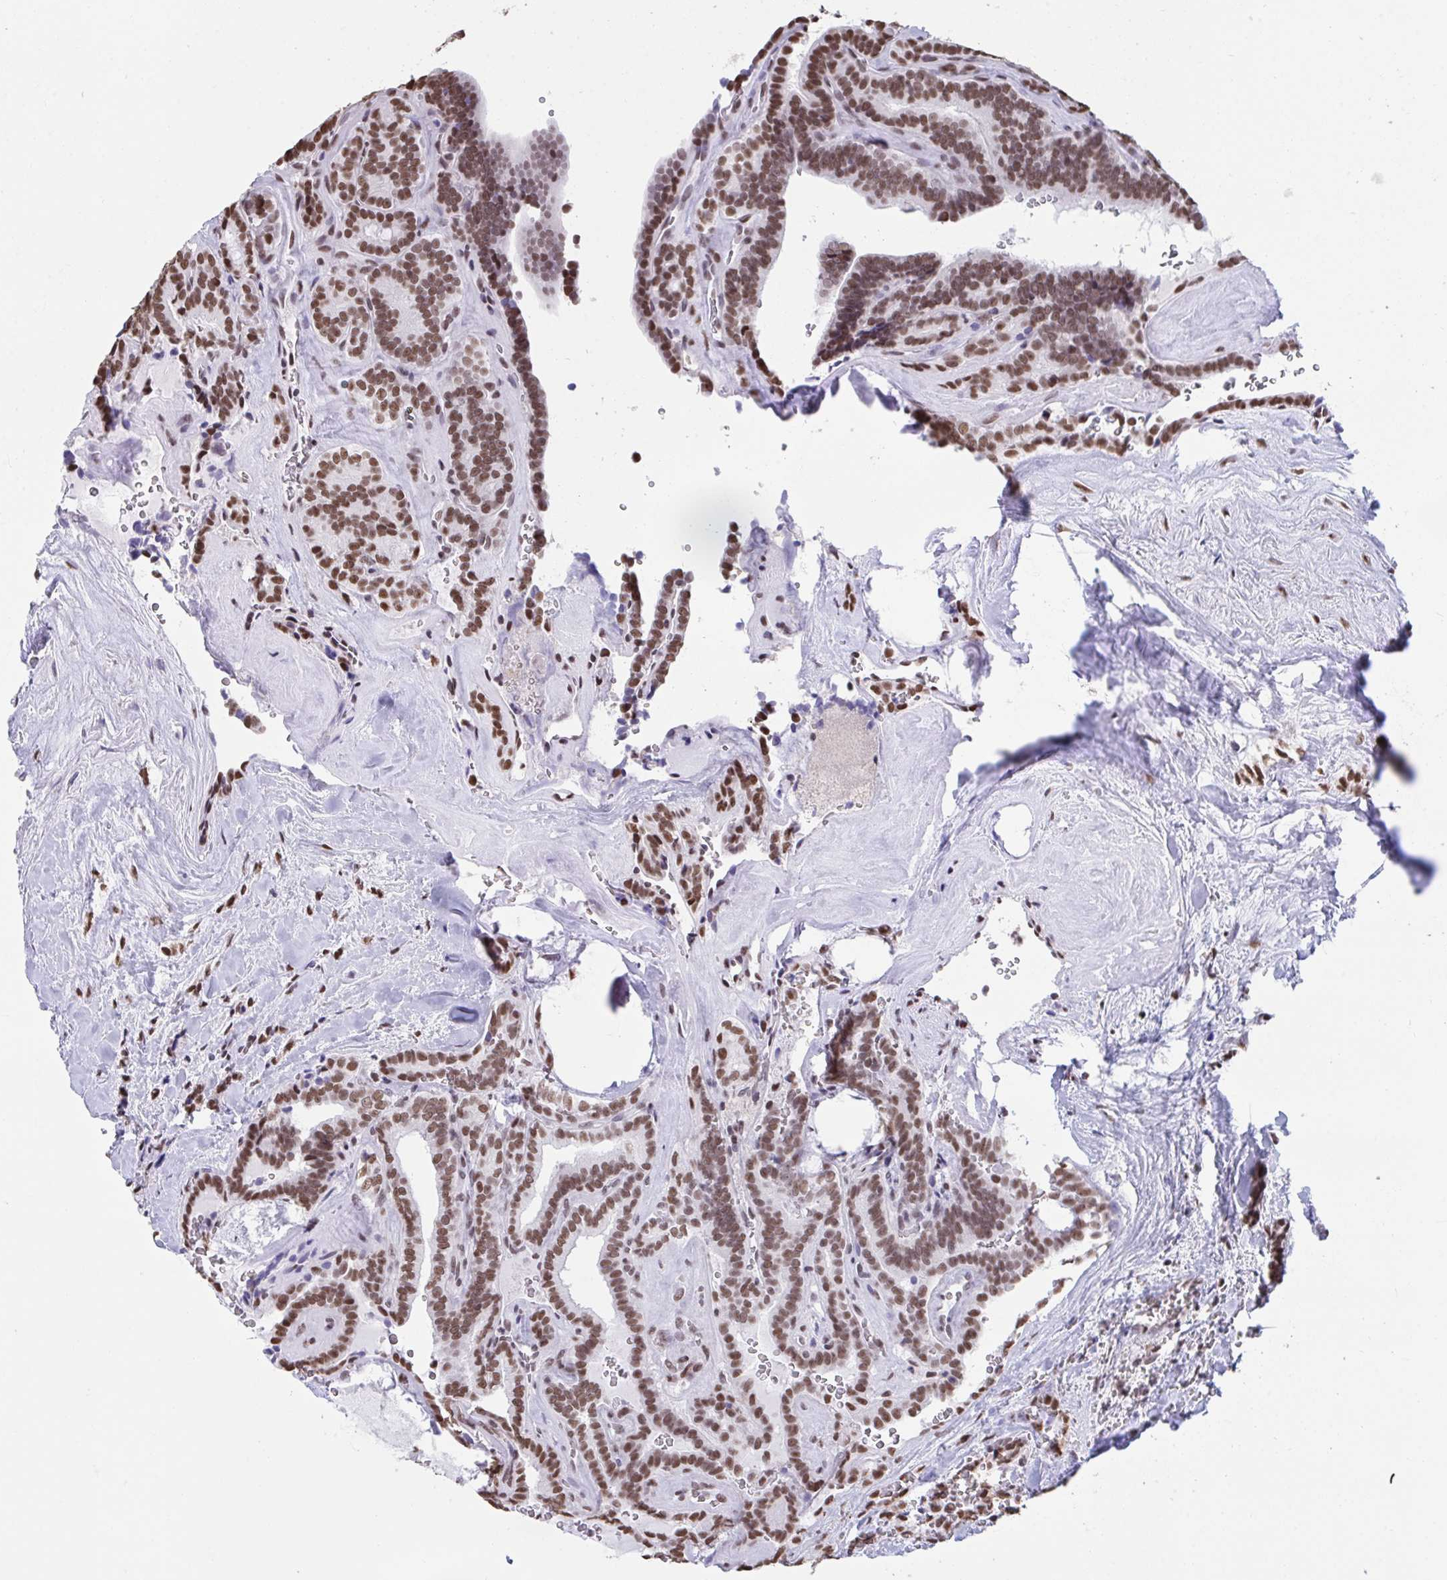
{"staining": {"intensity": "strong", "quantity": ">75%", "location": "nuclear"}, "tissue": "thyroid cancer", "cell_type": "Tumor cells", "image_type": "cancer", "snomed": [{"axis": "morphology", "description": "Papillary adenocarcinoma, NOS"}, {"axis": "topography", "description": "Thyroid gland"}], "caption": "Tumor cells exhibit strong nuclear staining in approximately >75% of cells in thyroid cancer.", "gene": "HNRNPDL", "patient": {"sex": "female", "age": 21}}